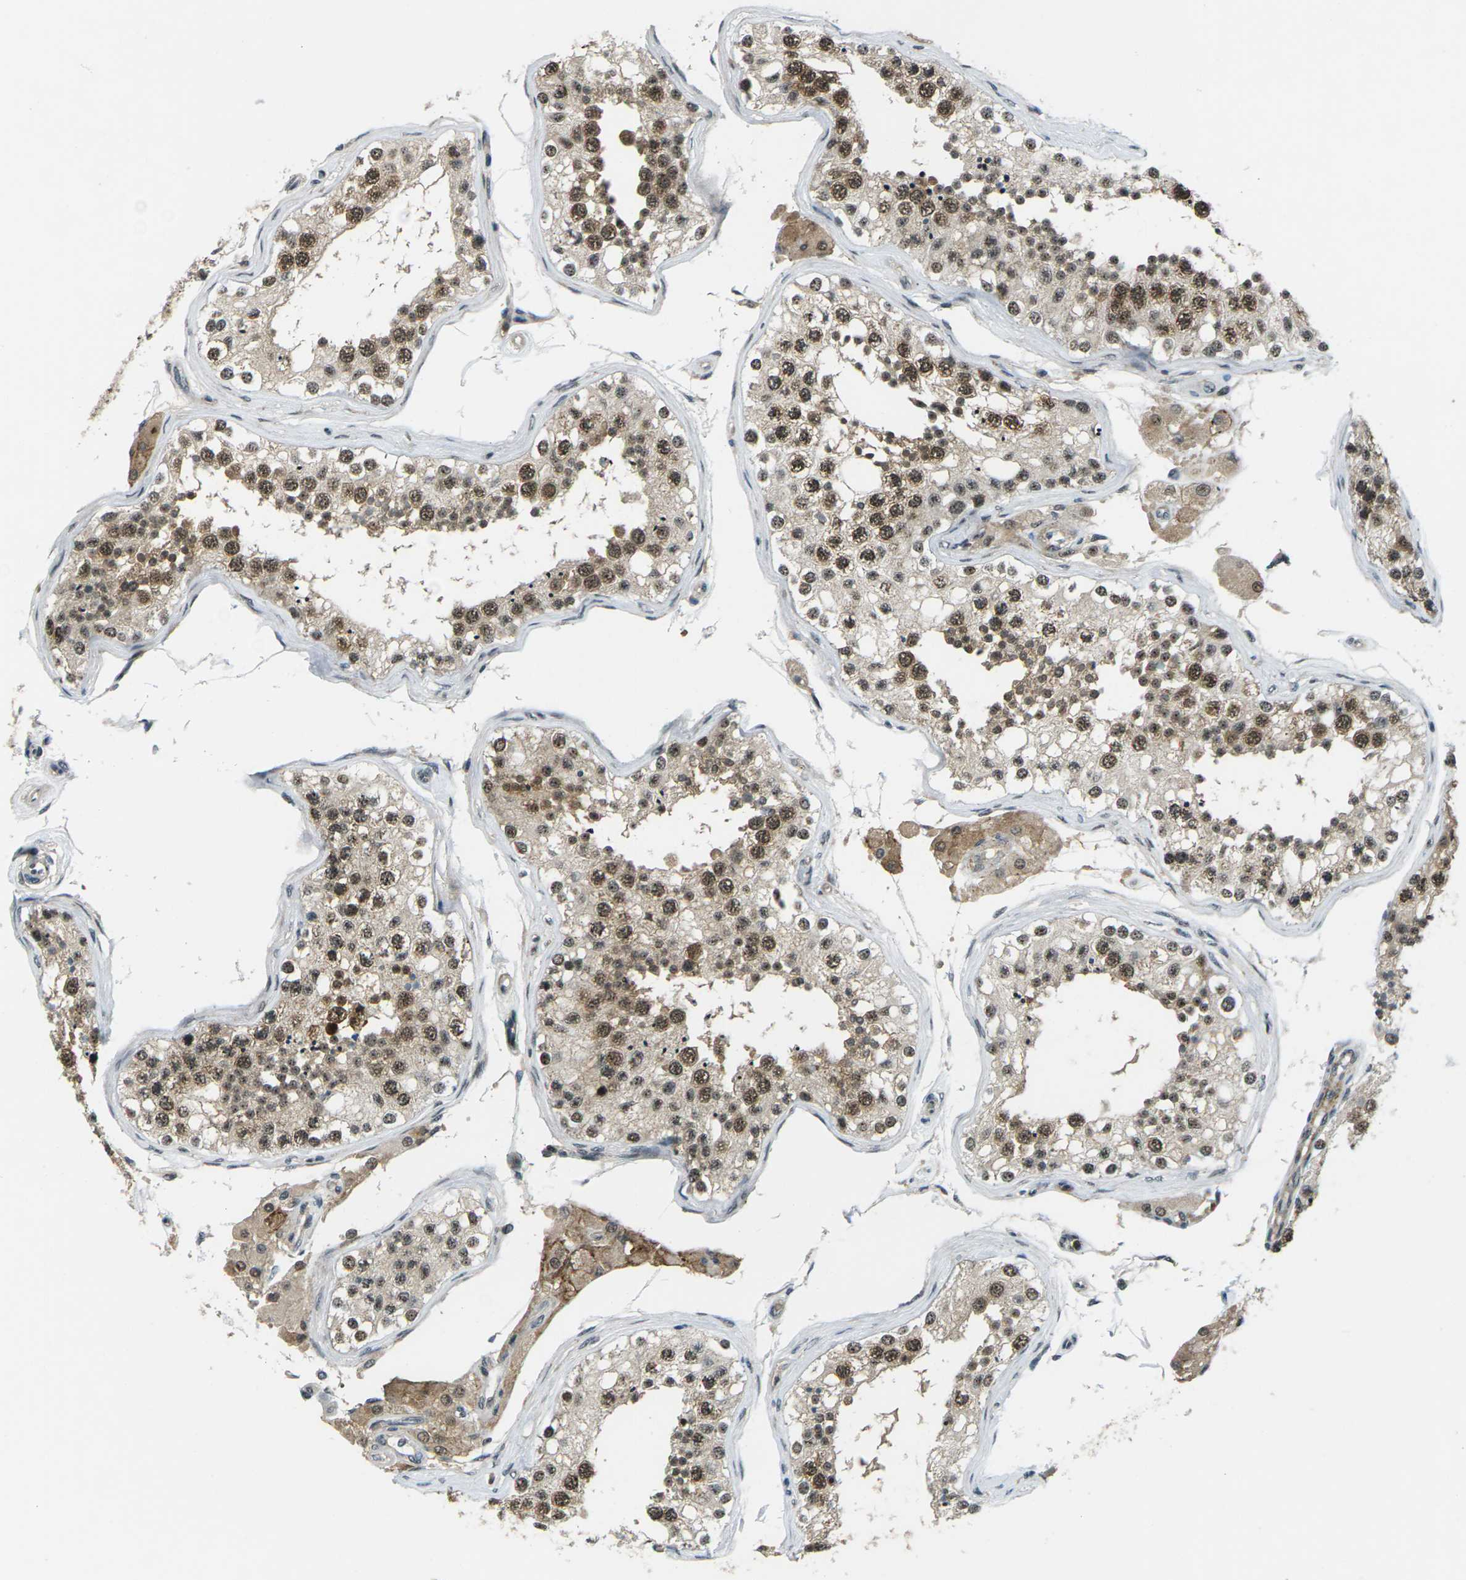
{"staining": {"intensity": "strong", "quantity": ">75%", "location": "cytoplasmic/membranous,nuclear"}, "tissue": "testis", "cell_type": "Cells in seminiferous ducts", "image_type": "normal", "snomed": [{"axis": "morphology", "description": "Normal tissue, NOS"}, {"axis": "topography", "description": "Testis"}], "caption": "Immunohistochemical staining of unremarkable testis shows high levels of strong cytoplasmic/membranous,nuclear expression in about >75% of cells in seminiferous ducts.", "gene": "UBE2S", "patient": {"sex": "male", "age": 68}}